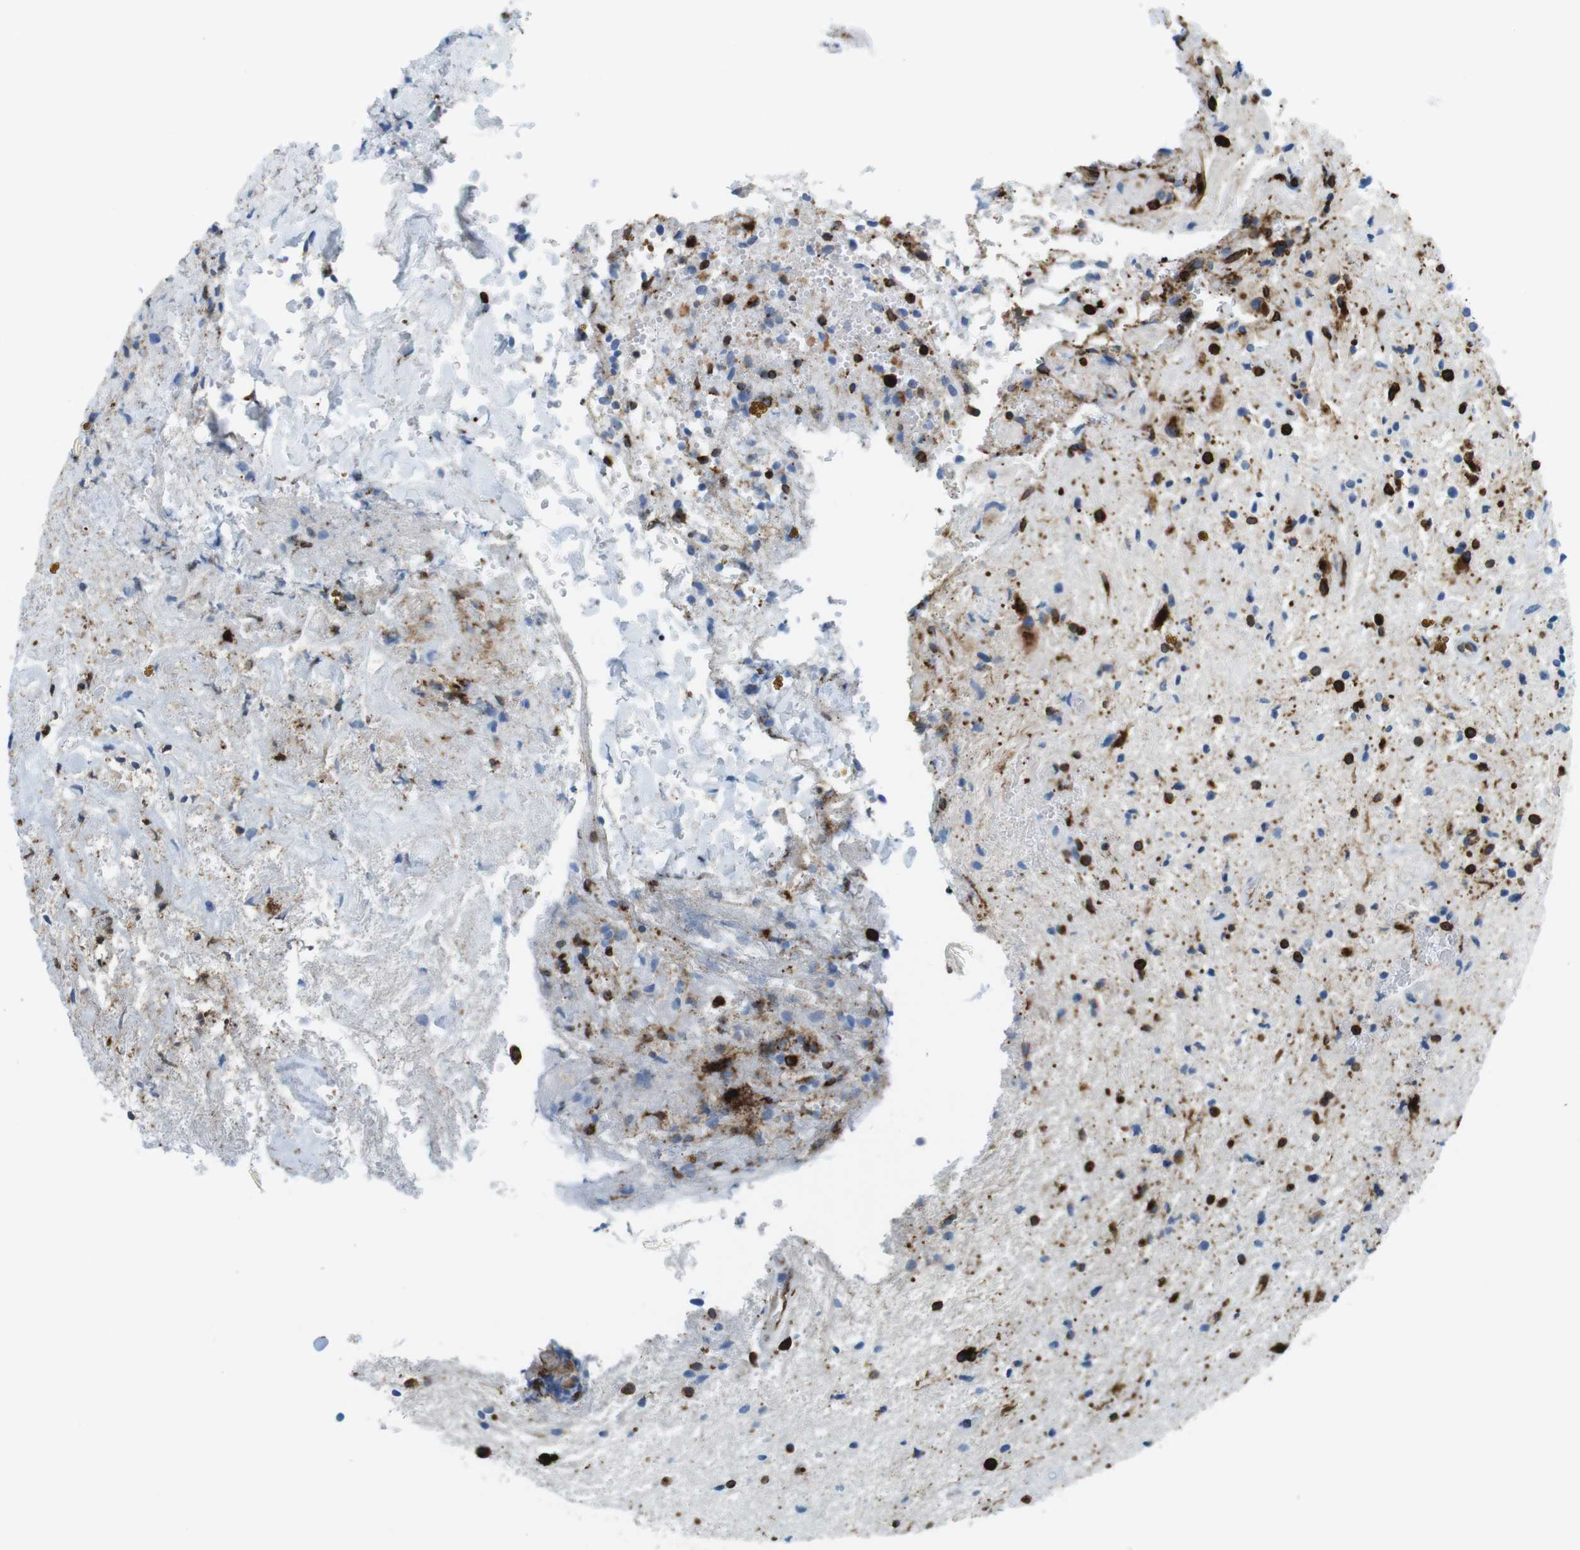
{"staining": {"intensity": "strong", "quantity": "25%-75%", "location": "cytoplasmic/membranous"}, "tissue": "glioma", "cell_type": "Tumor cells", "image_type": "cancer", "snomed": [{"axis": "morphology", "description": "Glioma, malignant, High grade"}, {"axis": "topography", "description": "Brain"}], "caption": "Brown immunohistochemical staining in malignant glioma (high-grade) exhibits strong cytoplasmic/membranous positivity in about 25%-75% of tumor cells. (DAB (3,3'-diaminobenzidine) IHC with brightfield microscopy, high magnification).", "gene": "CIITA", "patient": {"sex": "male", "age": 33}}